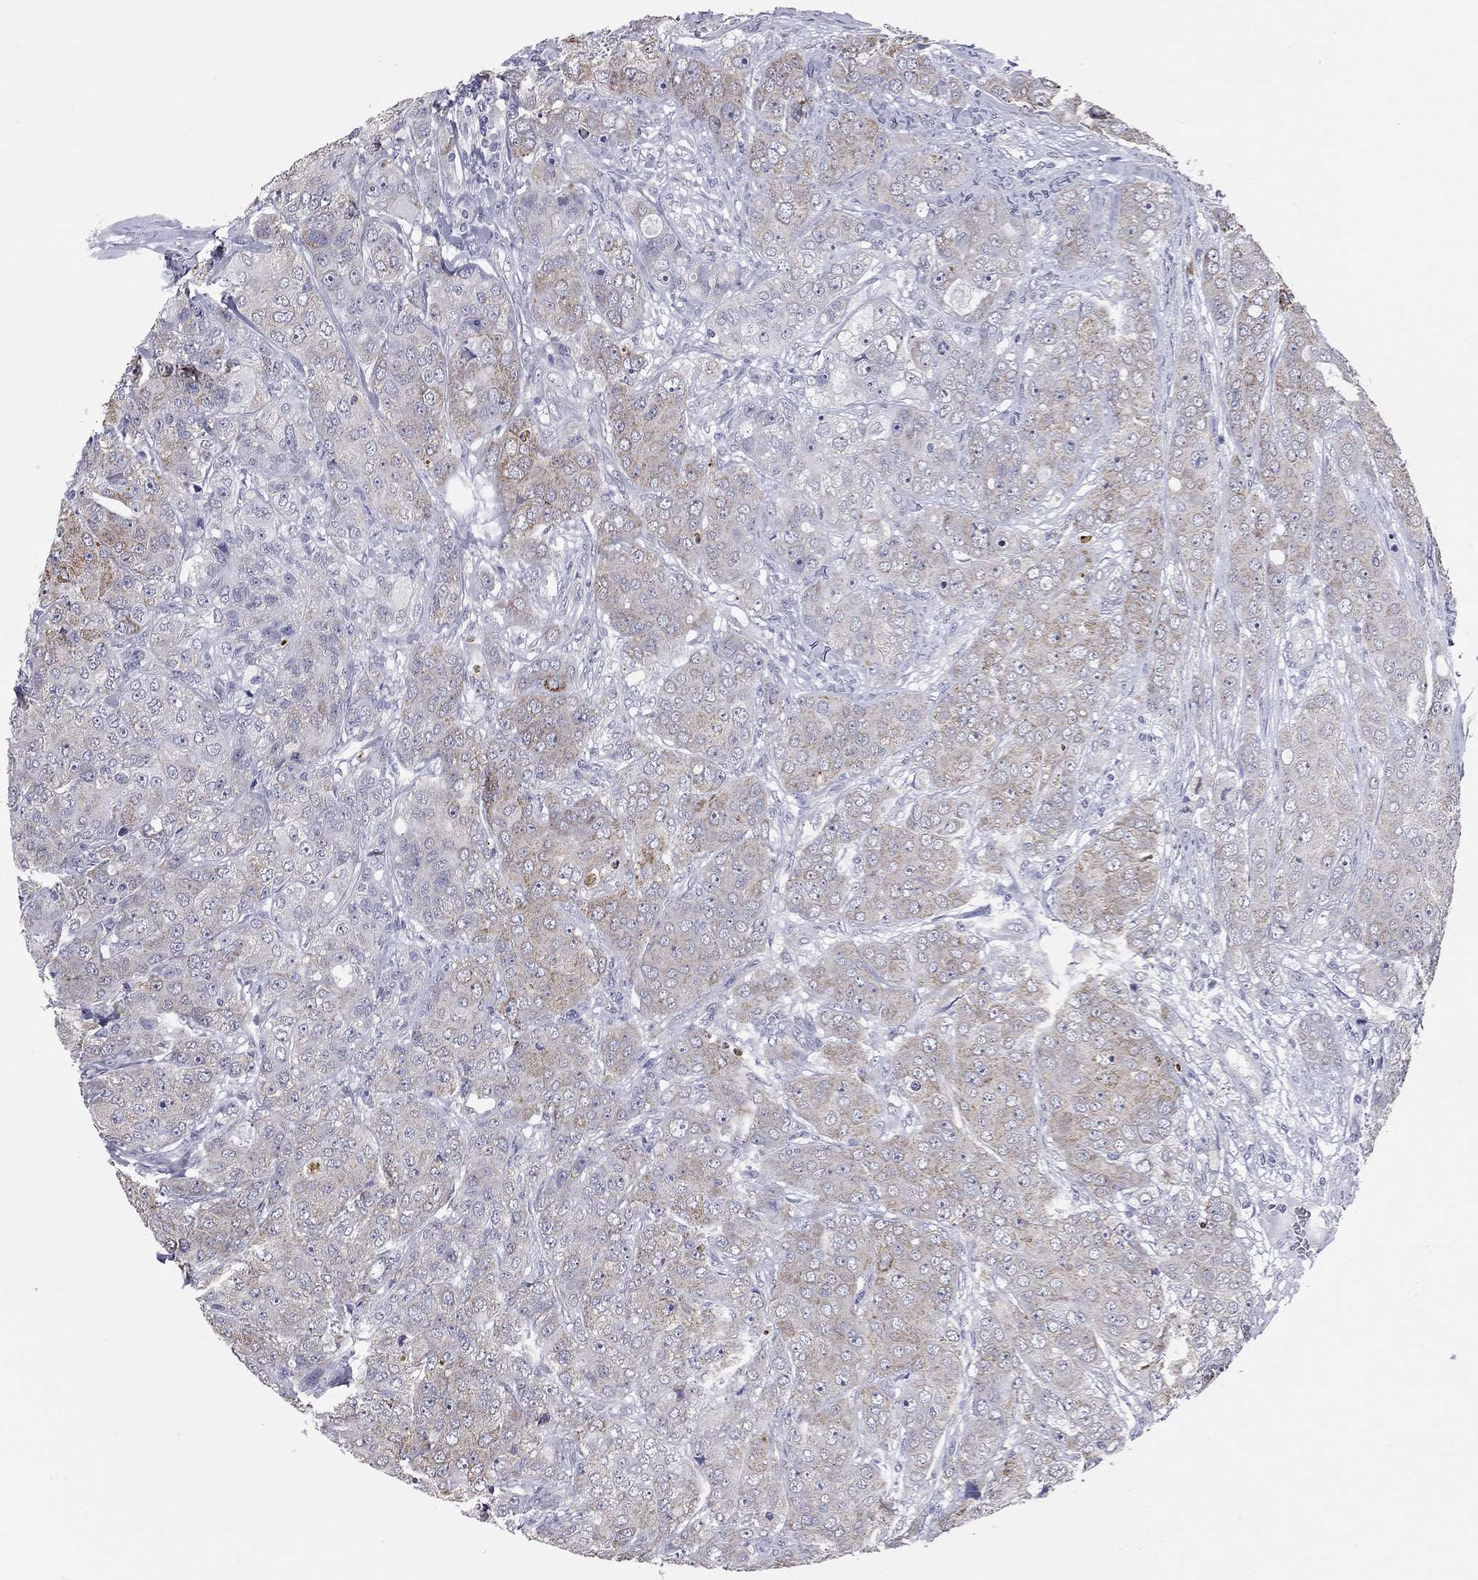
{"staining": {"intensity": "moderate", "quantity": "25%-75%", "location": "cytoplasmic/membranous"}, "tissue": "breast cancer", "cell_type": "Tumor cells", "image_type": "cancer", "snomed": [{"axis": "morphology", "description": "Duct carcinoma"}, {"axis": "topography", "description": "Breast"}], "caption": "Protein expression analysis of human infiltrating ductal carcinoma (breast) reveals moderate cytoplasmic/membranous expression in approximately 25%-75% of tumor cells.", "gene": "SHOC2", "patient": {"sex": "female", "age": 43}}